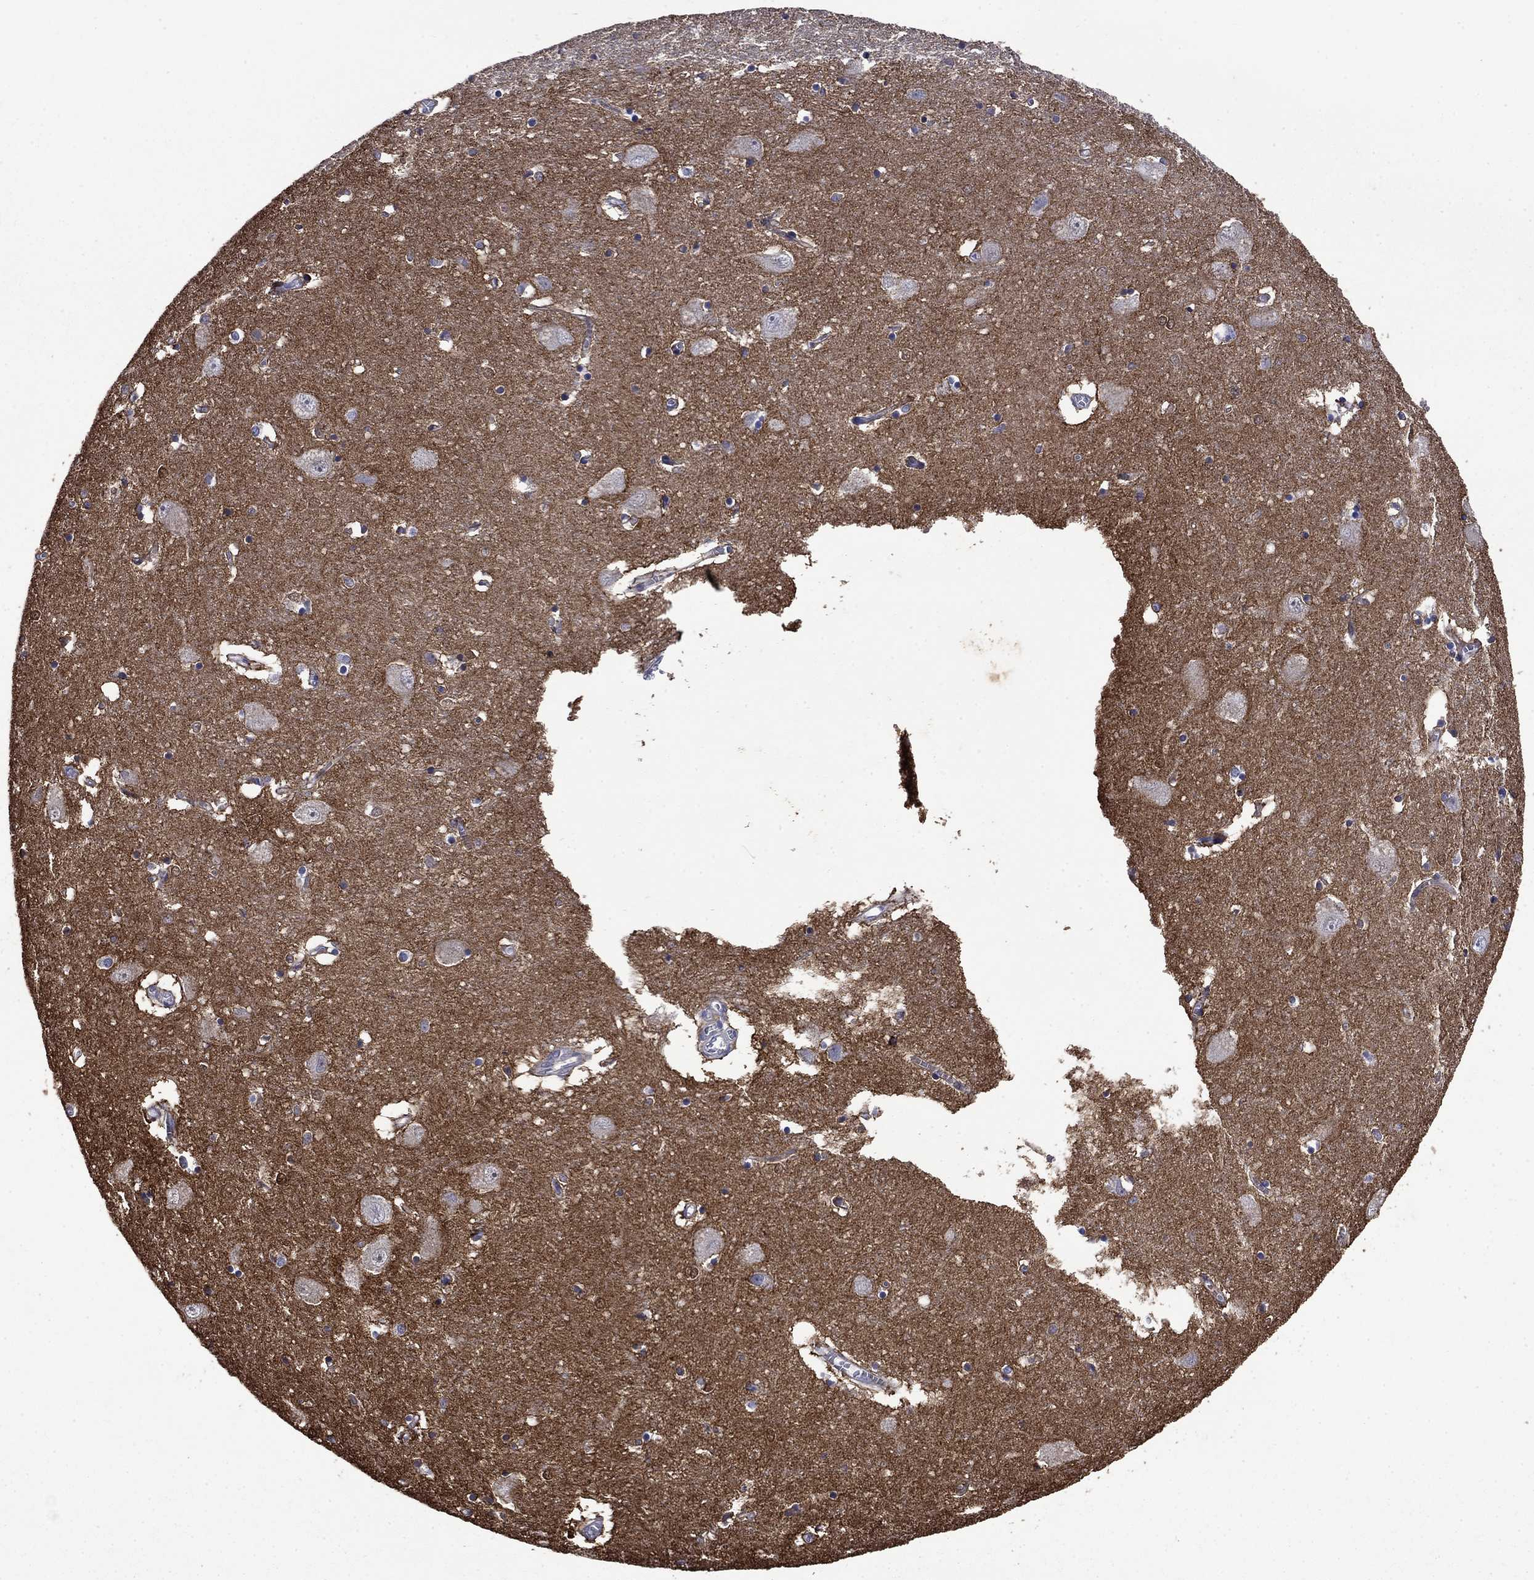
{"staining": {"intensity": "strong", "quantity": "<25%", "location": "cytoplasmic/membranous"}, "tissue": "caudate", "cell_type": "Glial cells", "image_type": "normal", "snomed": [{"axis": "morphology", "description": "Normal tissue, NOS"}, {"axis": "topography", "description": "Lateral ventricle wall"}], "caption": "Brown immunohistochemical staining in benign caudate demonstrates strong cytoplasmic/membranous positivity in approximately <25% of glial cells.", "gene": "SLC1A2", "patient": {"sex": "male", "age": 54}}